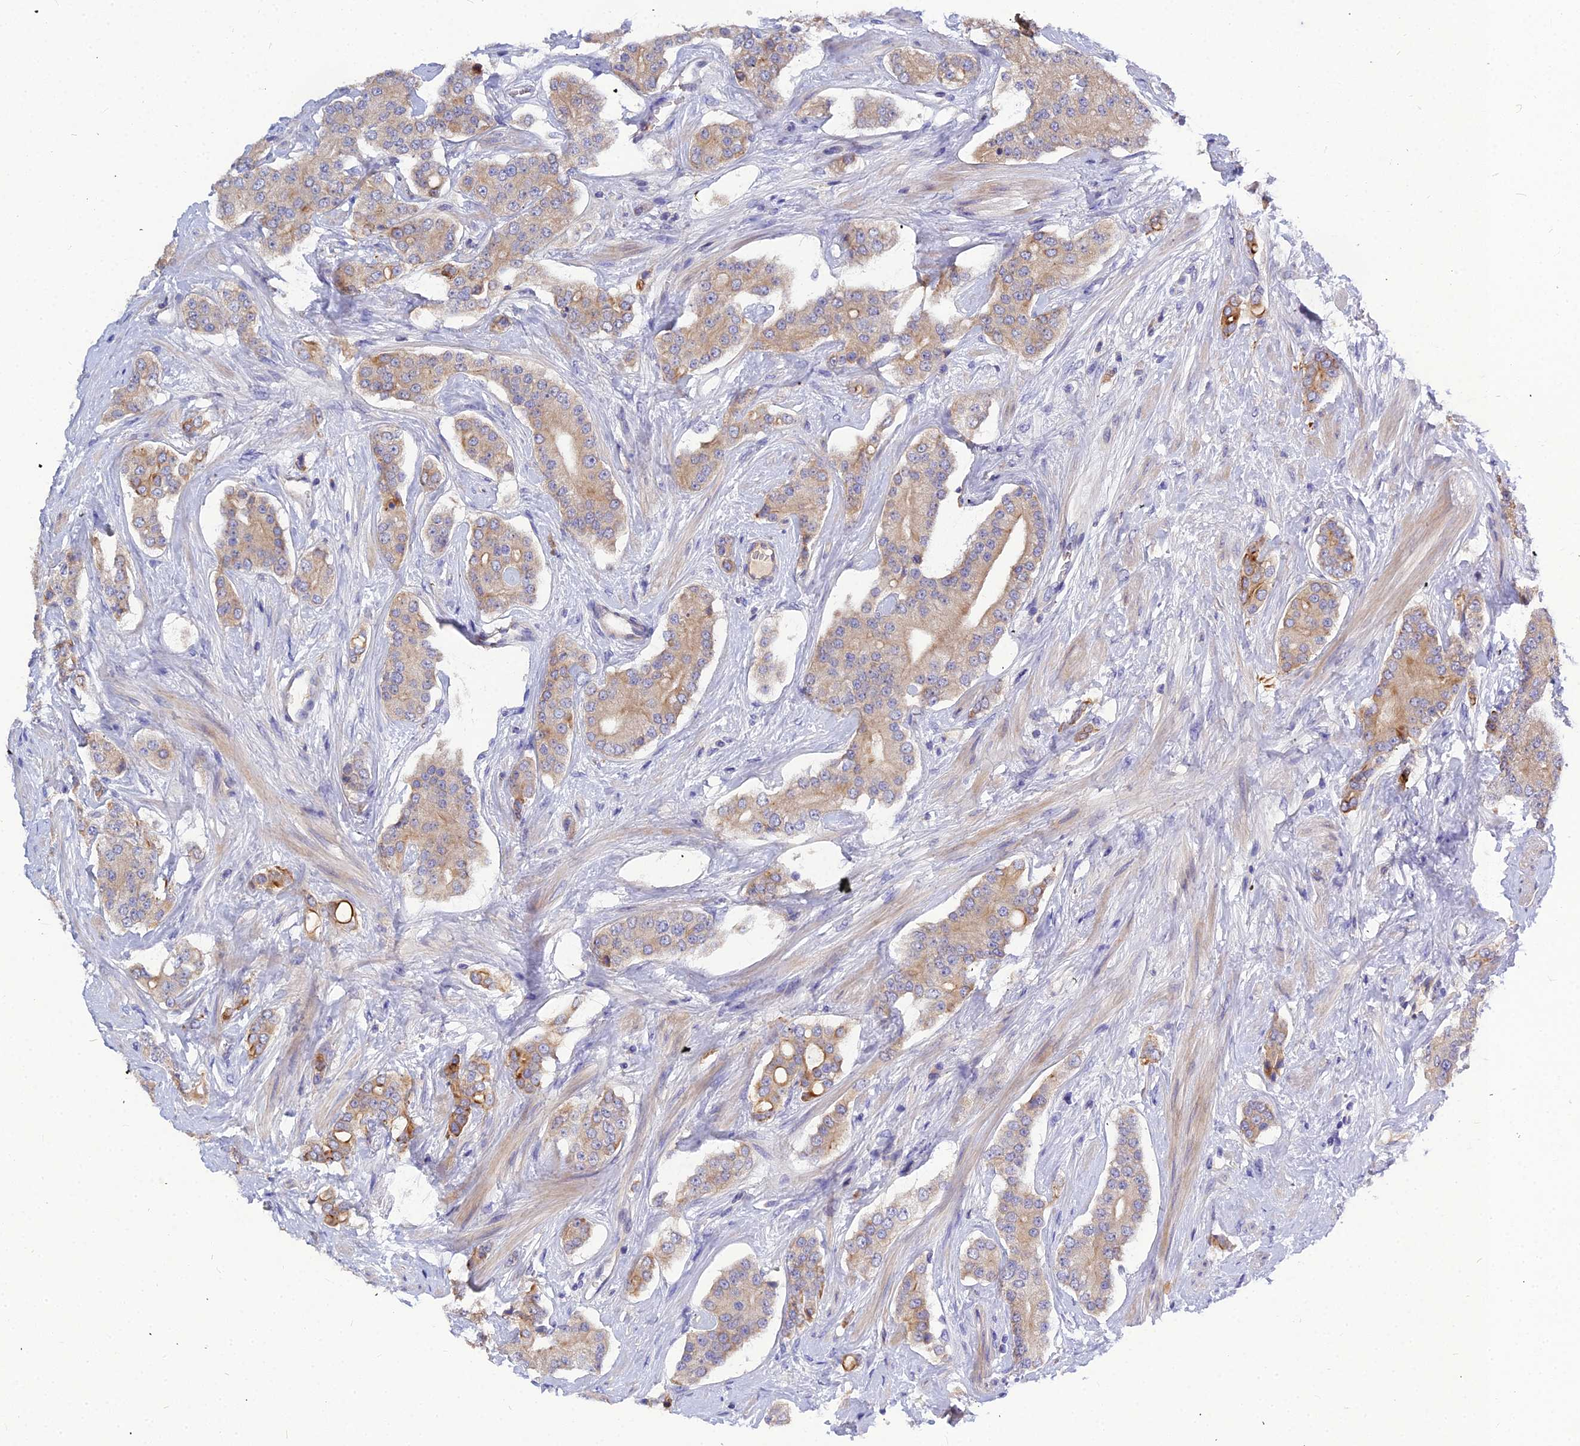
{"staining": {"intensity": "moderate", "quantity": "<25%", "location": "cytoplasmic/membranous"}, "tissue": "prostate cancer", "cell_type": "Tumor cells", "image_type": "cancer", "snomed": [{"axis": "morphology", "description": "Adenocarcinoma, High grade"}, {"axis": "topography", "description": "Prostate"}], "caption": "This micrograph reveals immunohistochemistry staining of adenocarcinoma (high-grade) (prostate), with low moderate cytoplasmic/membranous positivity in approximately <25% of tumor cells.", "gene": "DMRTA1", "patient": {"sex": "male", "age": 71}}